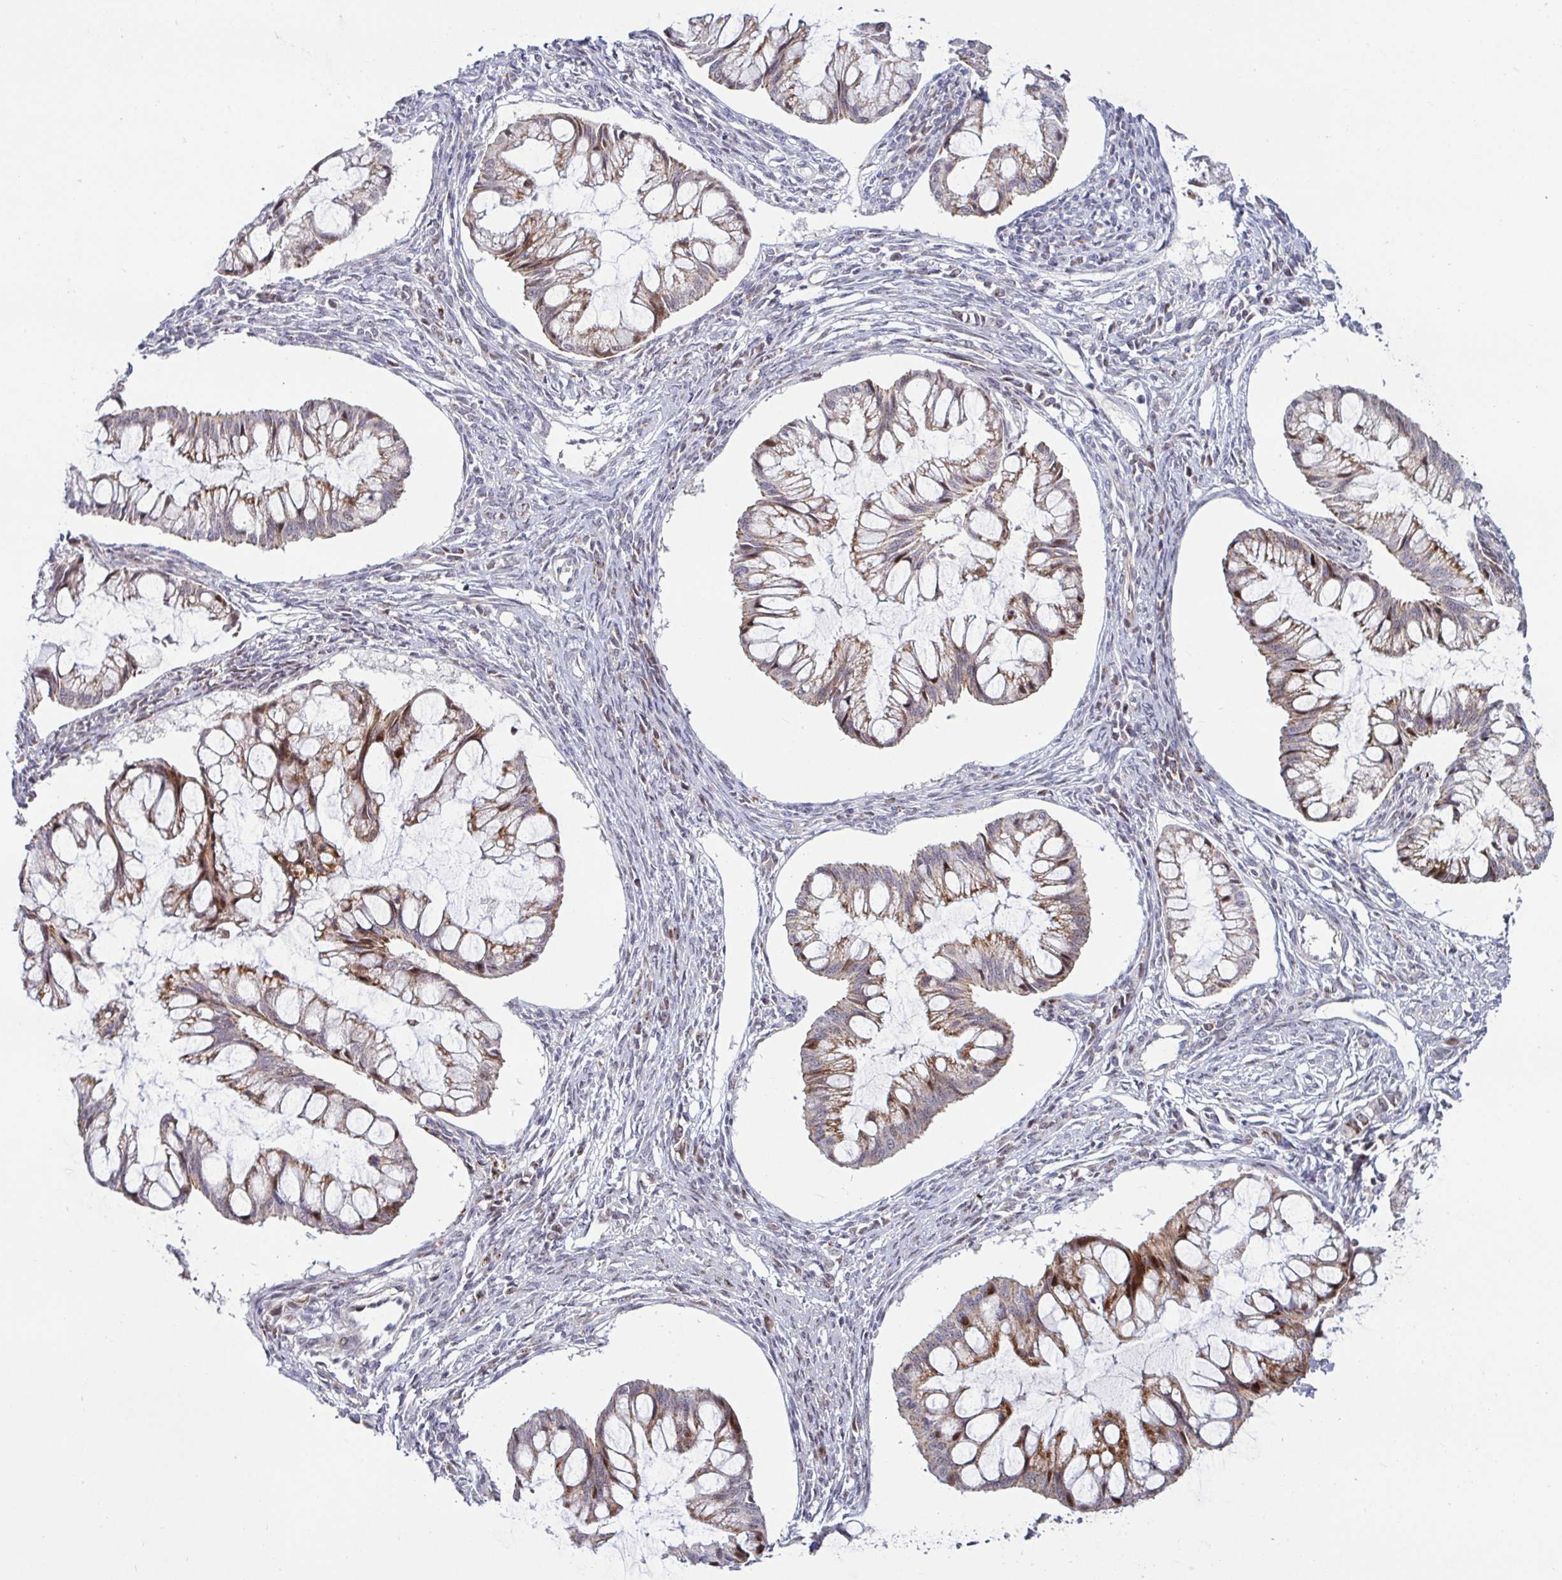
{"staining": {"intensity": "moderate", "quantity": ">75%", "location": "cytoplasmic/membranous,nuclear"}, "tissue": "ovarian cancer", "cell_type": "Tumor cells", "image_type": "cancer", "snomed": [{"axis": "morphology", "description": "Cystadenocarcinoma, mucinous, NOS"}, {"axis": "topography", "description": "Ovary"}], "caption": "Immunohistochemical staining of human ovarian mucinous cystadenocarcinoma shows medium levels of moderate cytoplasmic/membranous and nuclear protein staining in about >75% of tumor cells. (Stains: DAB in brown, nuclei in blue, Microscopy: brightfield microscopy at high magnification).", "gene": "DZIP1", "patient": {"sex": "female", "age": 73}}